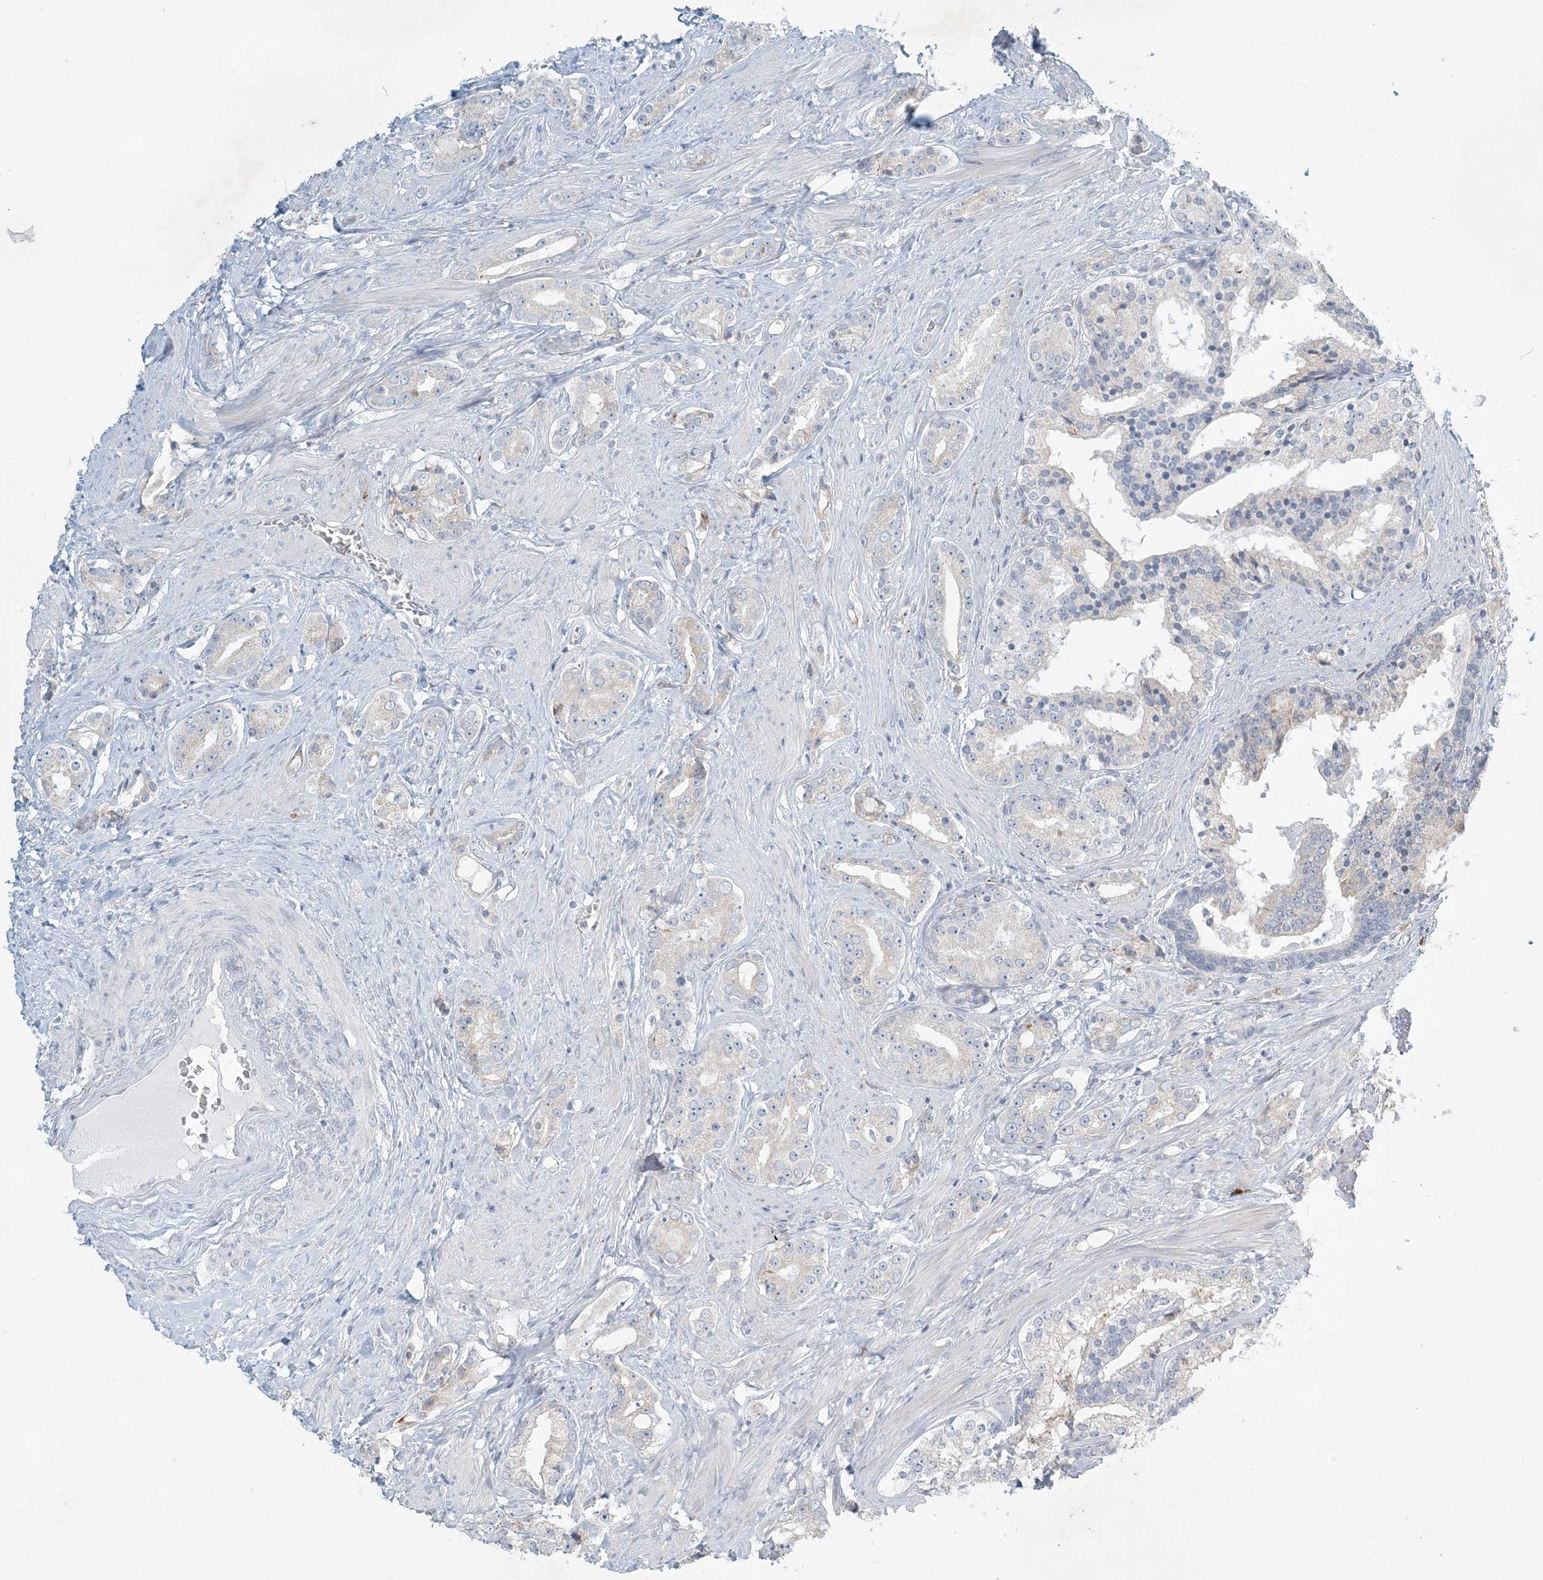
{"staining": {"intensity": "negative", "quantity": "none", "location": "none"}, "tissue": "prostate cancer", "cell_type": "Tumor cells", "image_type": "cancer", "snomed": [{"axis": "morphology", "description": "Adenocarcinoma, High grade"}, {"axis": "topography", "description": "Prostate"}], "caption": "Prostate cancer stained for a protein using immunohistochemistry demonstrates no staining tumor cells.", "gene": "ZNF385D", "patient": {"sex": "male", "age": 58}}